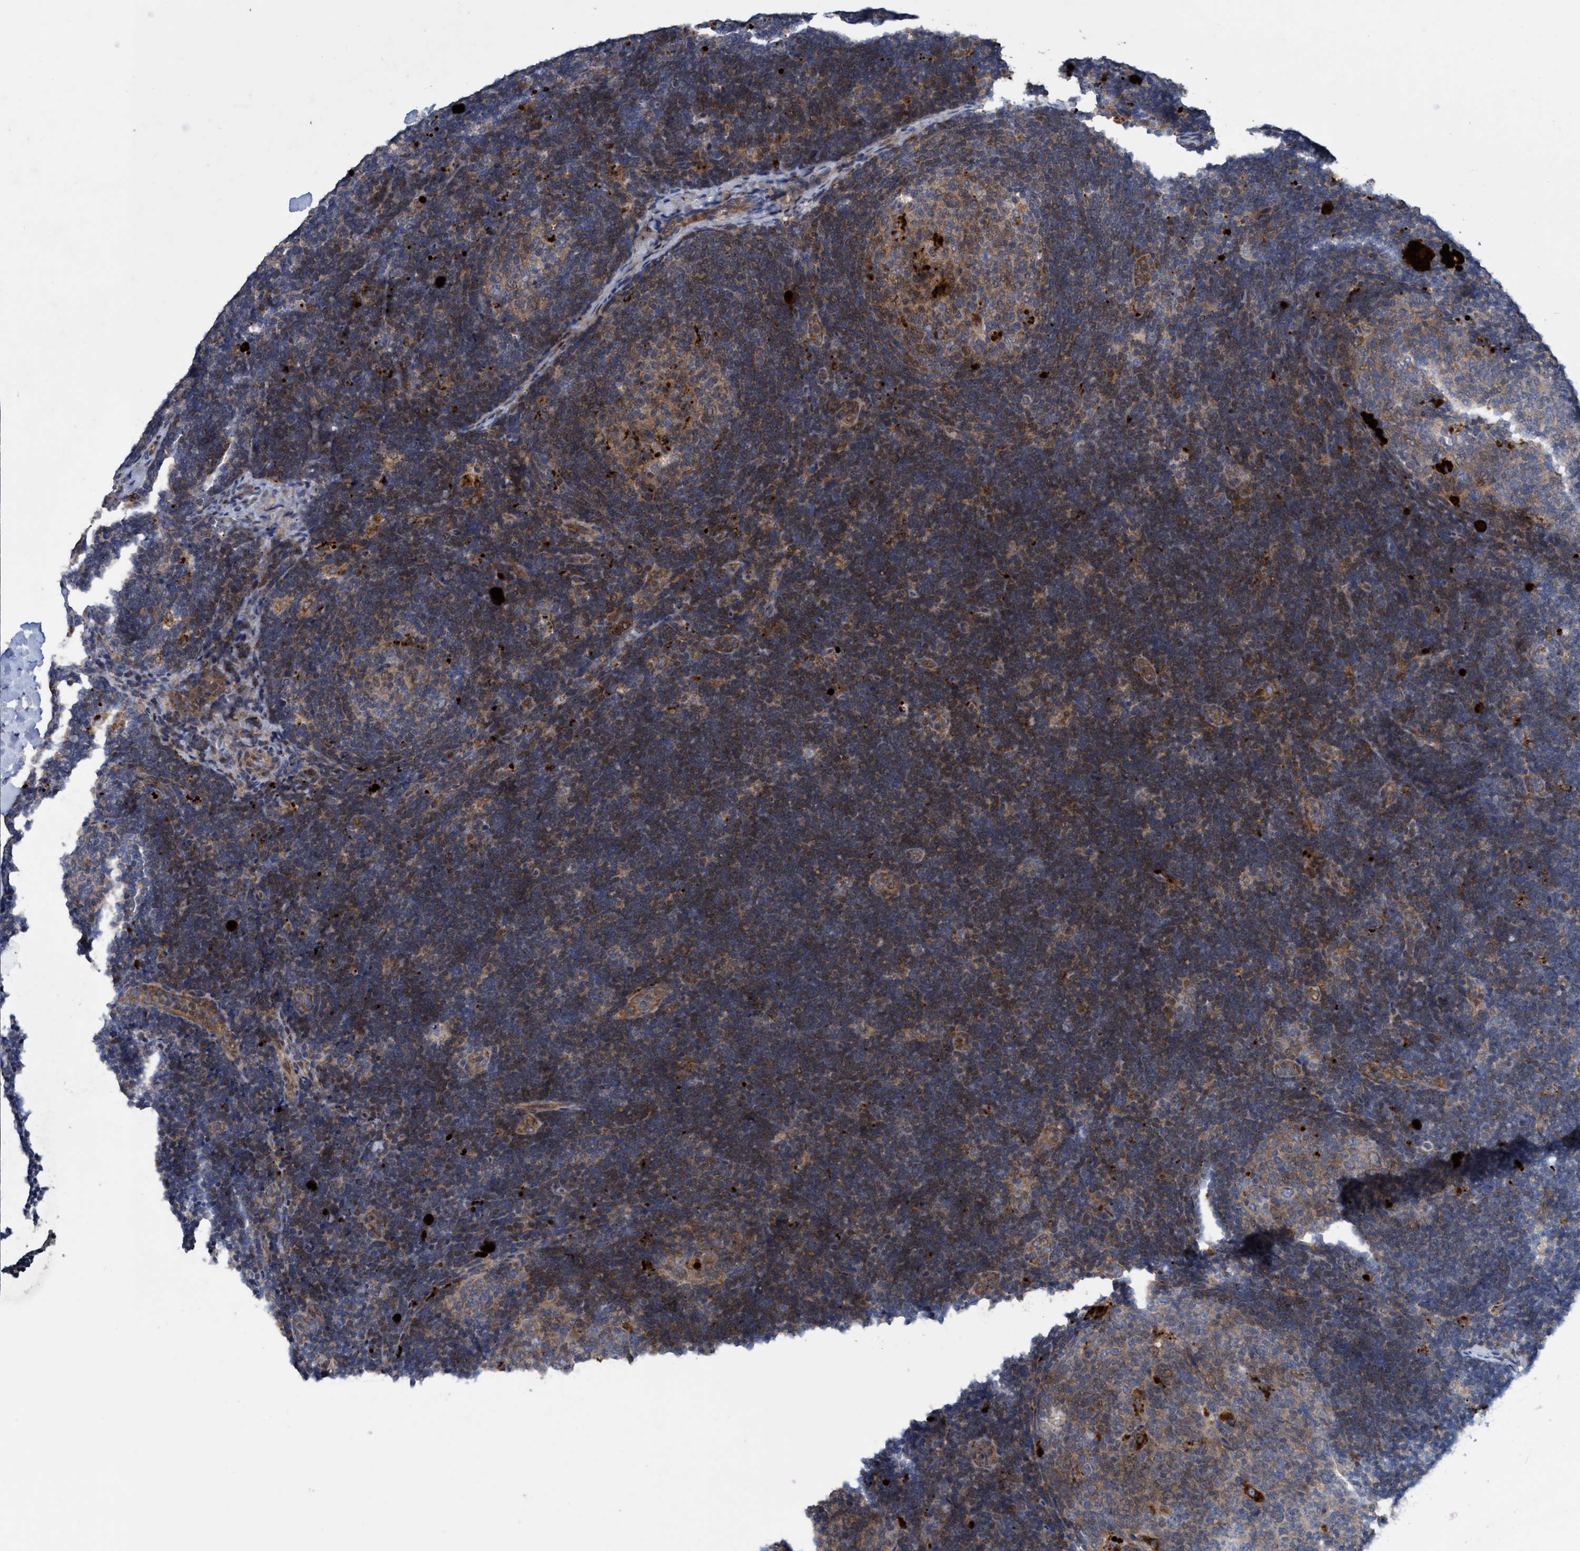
{"staining": {"intensity": "moderate", "quantity": "25%-75%", "location": "cytoplasmic/membranous"}, "tissue": "lymph node", "cell_type": "Germinal center cells", "image_type": "normal", "snomed": [{"axis": "morphology", "description": "Normal tissue, NOS"}, {"axis": "topography", "description": "Lymph node"}], "caption": "High-power microscopy captured an immunohistochemistry (IHC) photomicrograph of normal lymph node, revealing moderate cytoplasmic/membranous expression in approximately 25%-75% of germinal center cells. (Stains: DAB in brown, nuclei in blue, Microscopy: brightfield microscopy at high magnification).", "gene": "BBS9", "patient": {"sex": "female", "age": 14}}